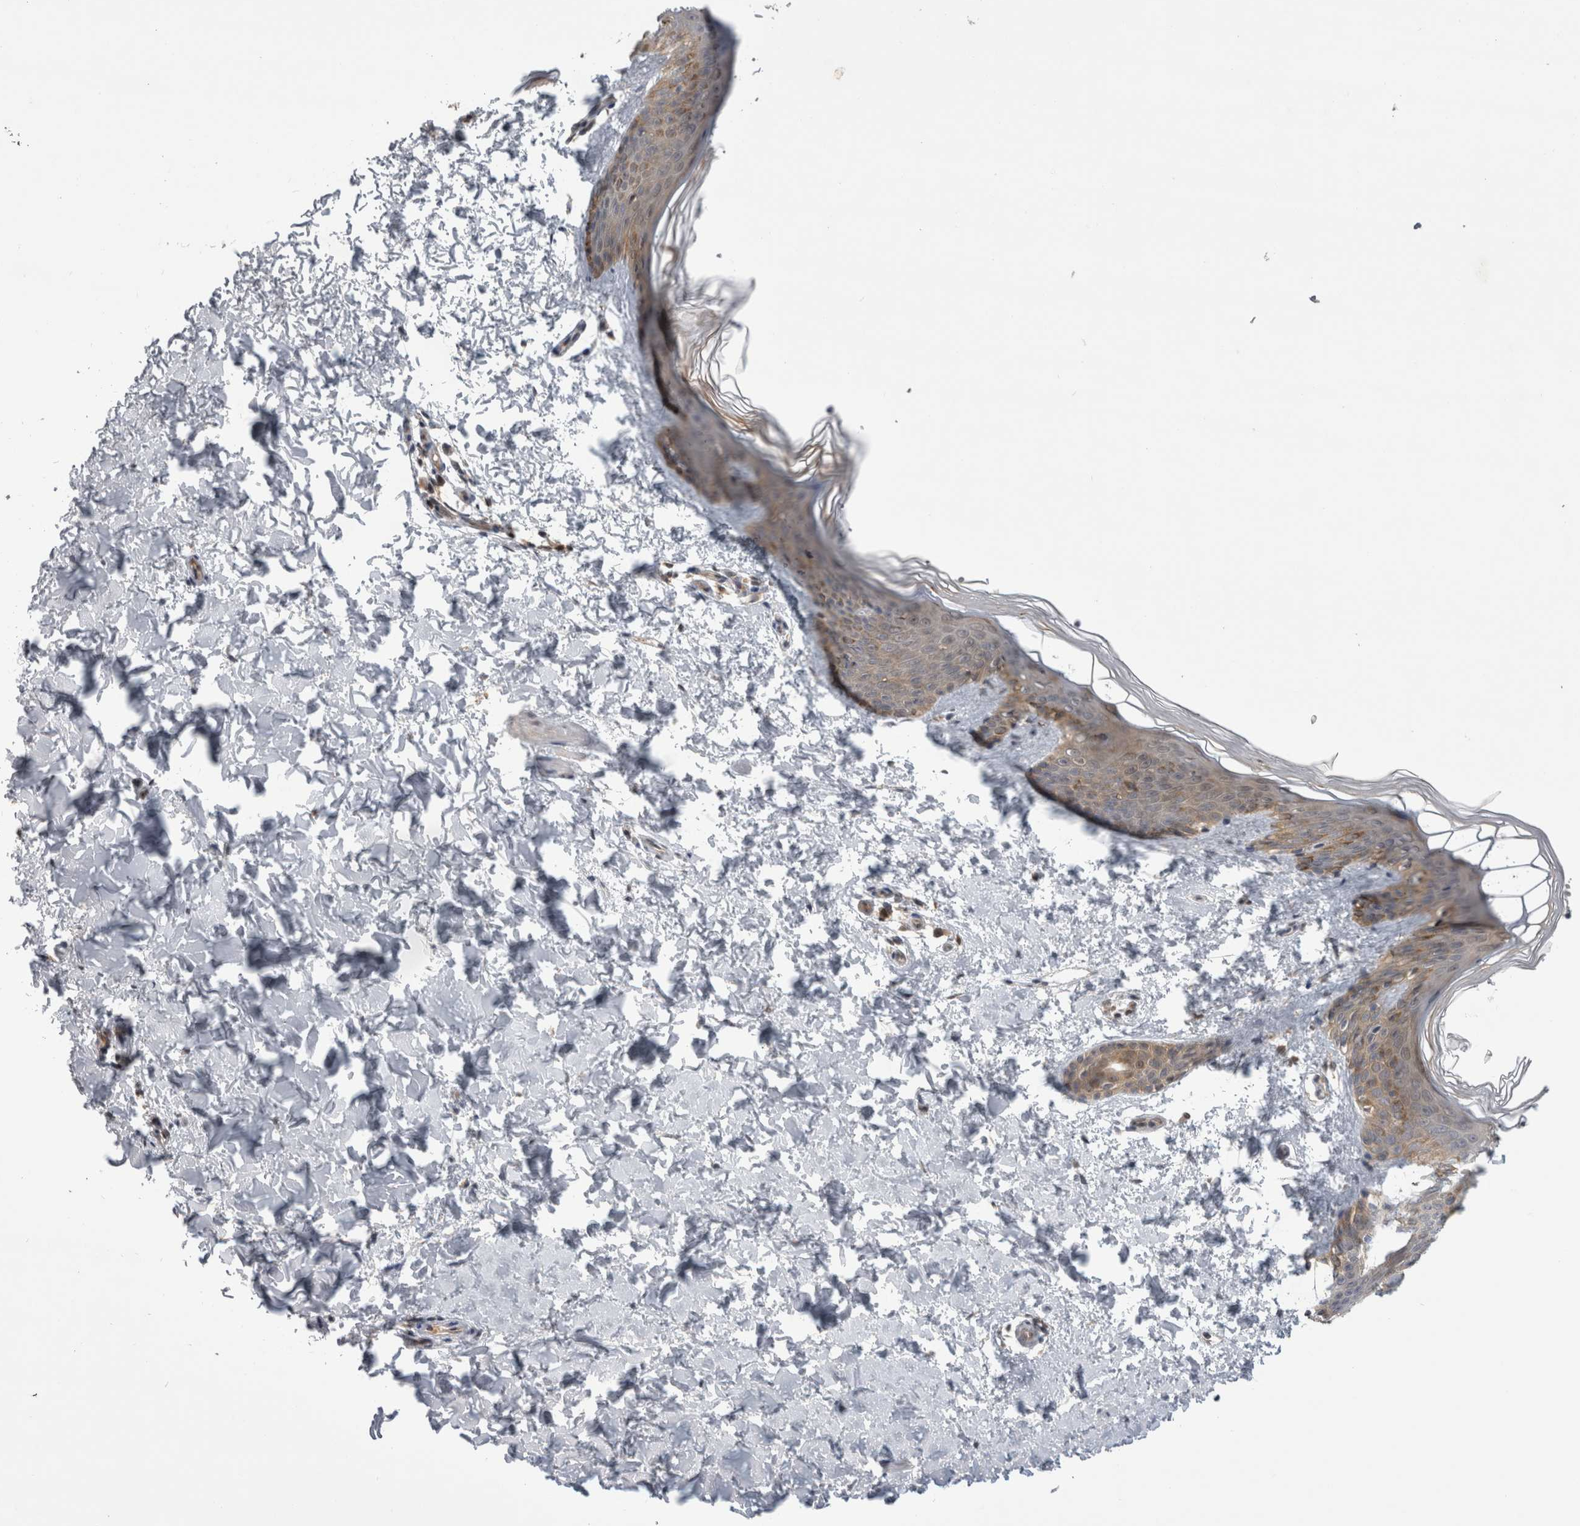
{"staining": {"intensity": "weak", "quantity": "25%-75%", "location": "cytoplasmic/membranous"}, "tissue": "skin", "cell_type": "Fibroblasts", "image_type": "normal", "snomed": [{"axis": "morphology", "description": "Normal tissue, NOS"}, {"axis": "morphology", "description": "Neoplasm, benign, NOS"}, {"axis": "topography", "description": "Skin"}, {"axis": "topography", "description": "Soft tissue"}], "caption": "A brown stain labels weak cytoplasmic/membranous staining of a protein in fibroblasts of unremarkable human skin.", "gene": "PSMB2", "patient": {"sex": "male", "age": 26}}